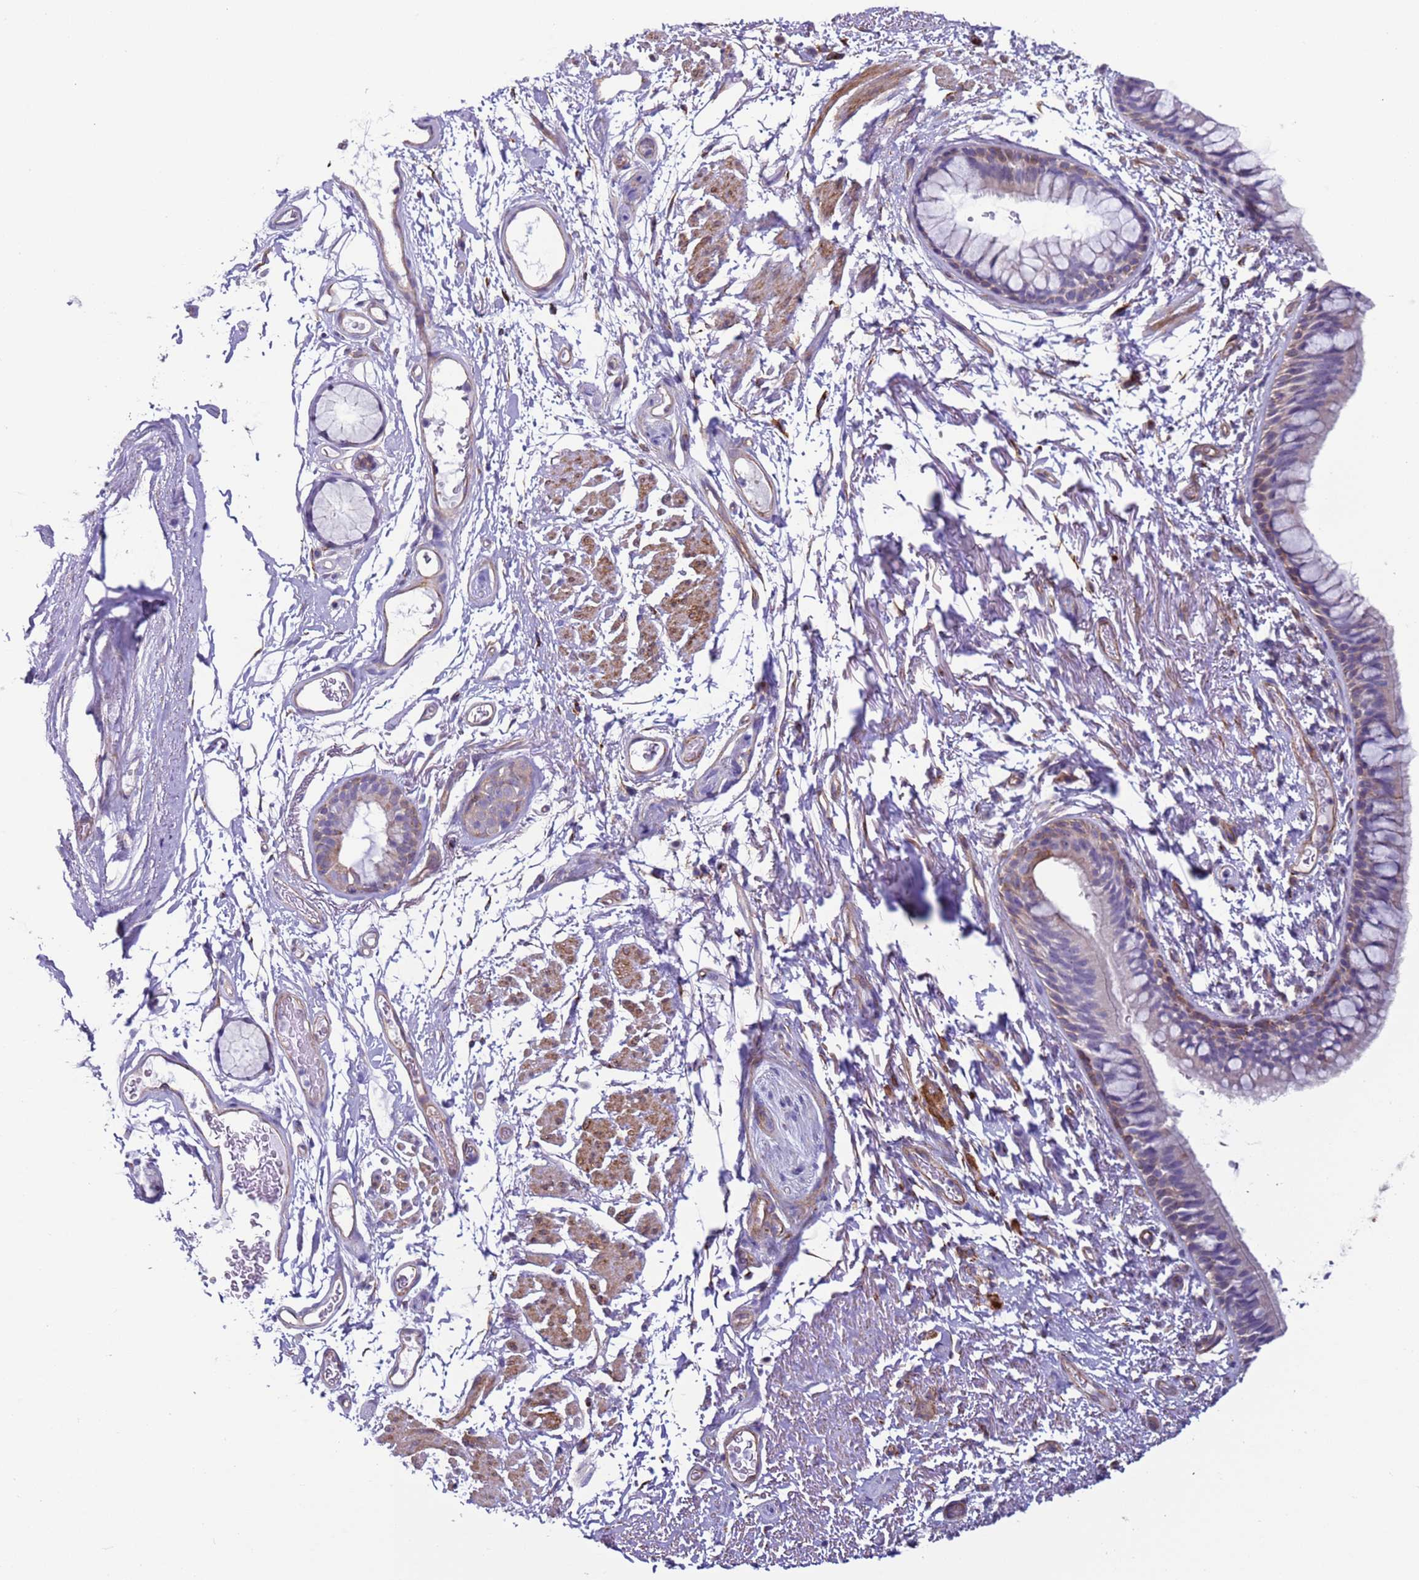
{"staining": {"intensity": "weak", "quantity": "<25%", "location": "cytoplasmic/membranous"}, "tissue": "bronchus", "cell_type": "Respiratory epithelial cells", "image_type": "normal", "snomed": [{"axis": "morphology", "description": "Normal tissue, NOS"}, {"axis": "topography", "description": "Cartilage tissue"}, {"axis": "topography", "description": "Bronchus"}], "caption": "Protein analysis of normal bronchus displays no significant positivity in respiratory epithelial cells.", "gene": "HEATR1", "patient": {"sex": "female", "age": 73}}